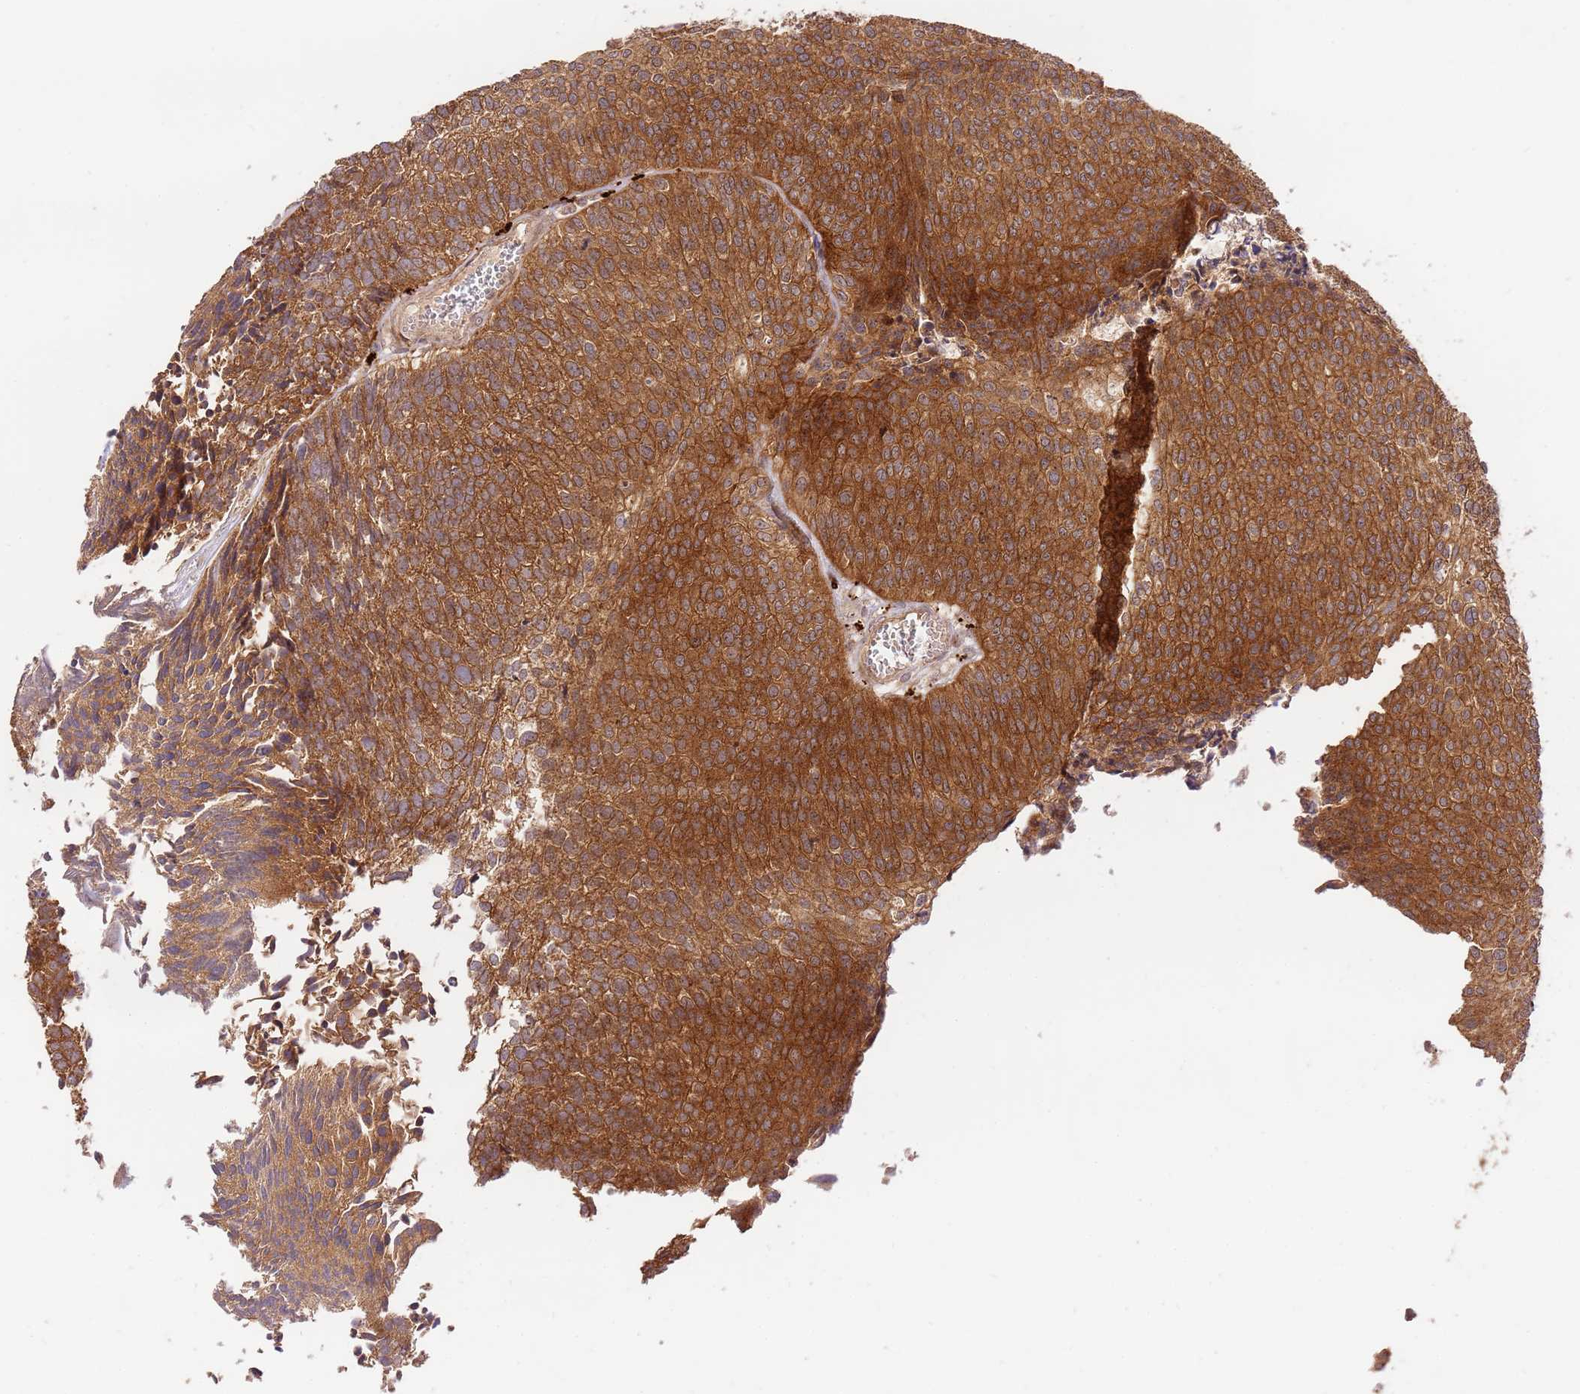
{"staining": {"intensity": "strong", "quantity": ">75%", "location": "cytoplasmic/membranous"}, "tissue": "urothelial cancer", "cell_type": "Tumor cells", "image_type": "cancer", "snomed": [{"axis": "morphology", "description": "Urothelial carcinoma, Low grade"}, {"axis": "topography", "description": "Urinary bladder"}], "caption": "Immunohistochemistry (IHC) of human urothelial cancer demonstrates high levels of strong cytoplasmic/membranous expression in approximately >75% of tumor cells.", "gene": "GAREM1", "patient": {"sex": "male", "age": 84}}